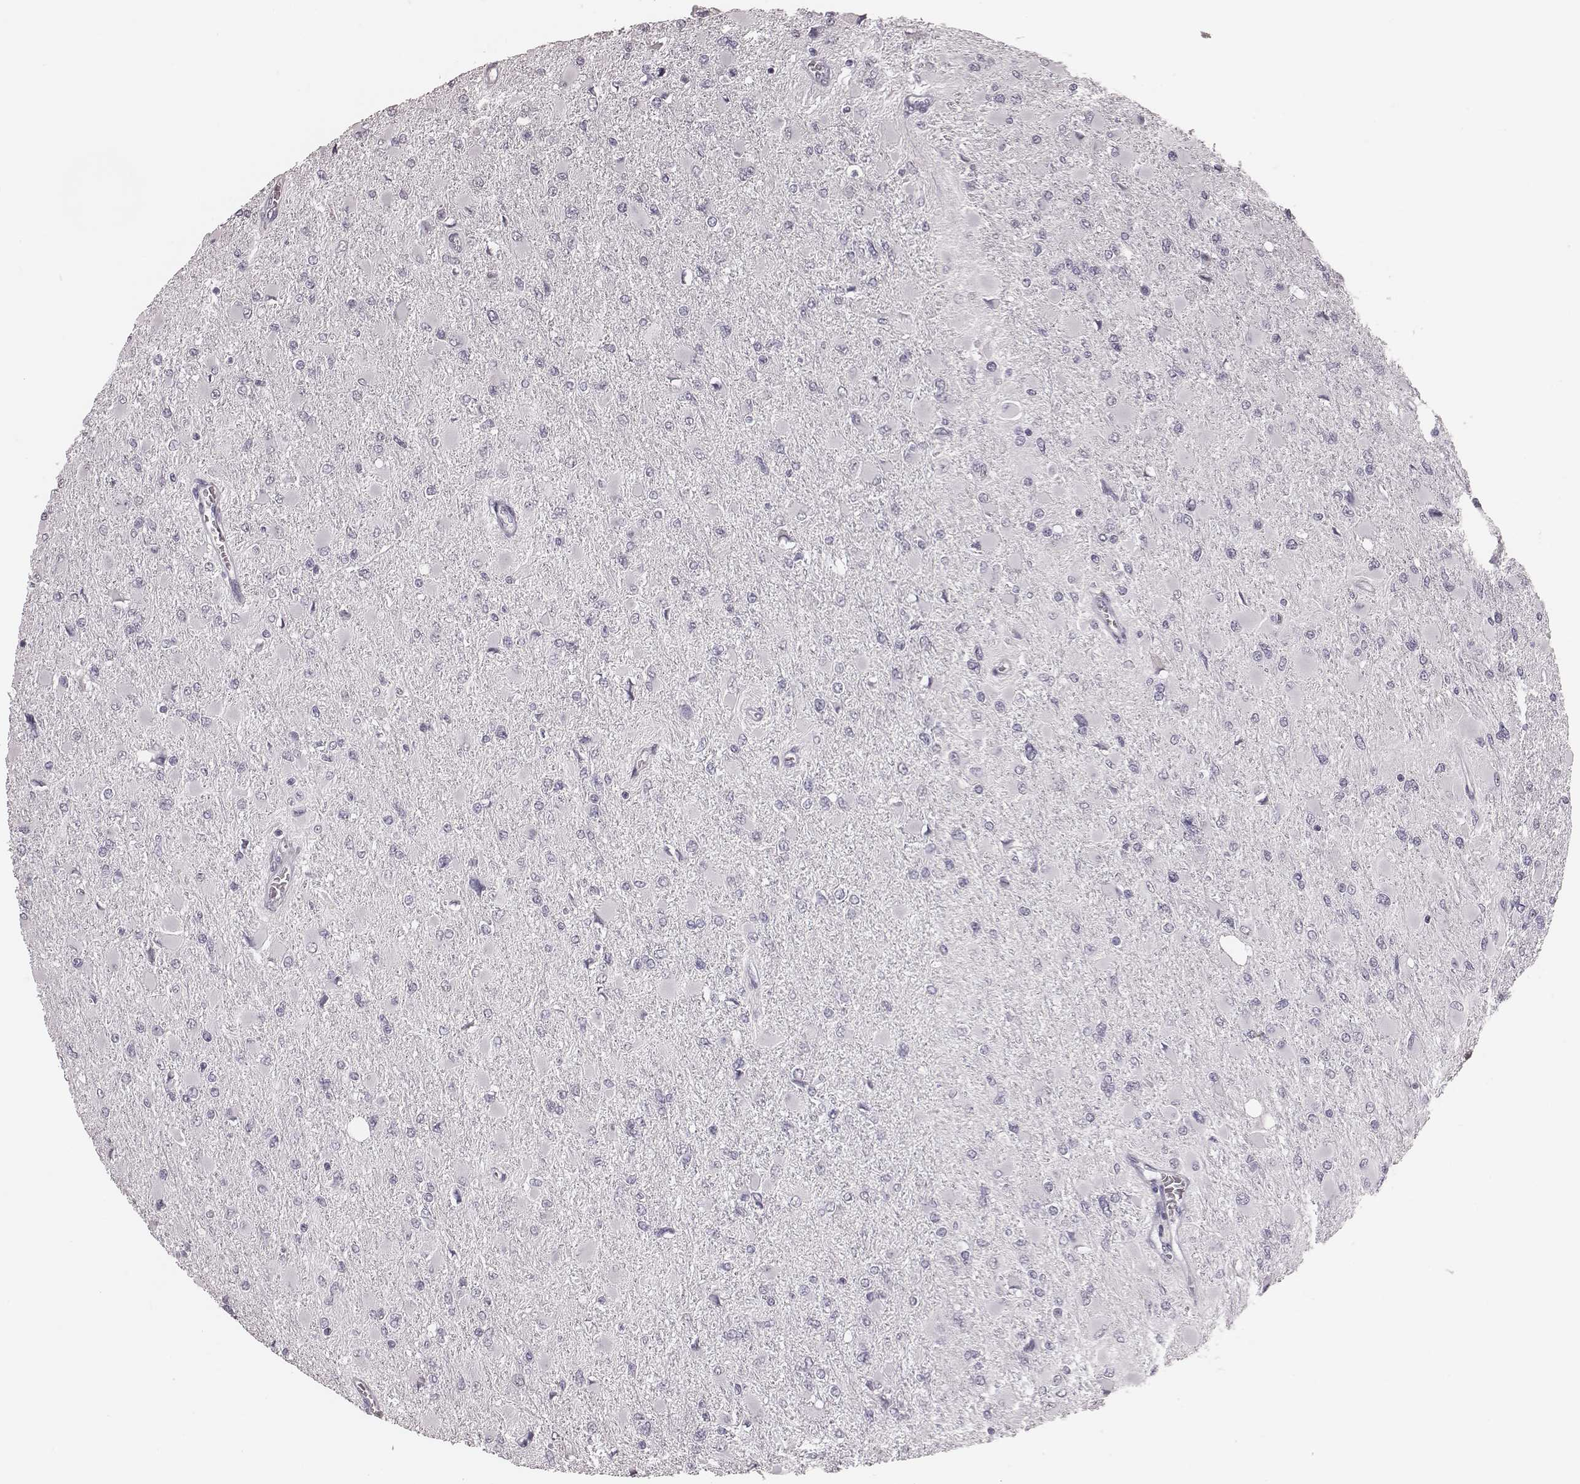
{"staining": {"intensity": "negative", "quantity": "none", "location": "none"}, "tissue": "glioma", "cell_type": "Tumor cells", "image_type": "cancer", "snomed": [{"axis": "morphology", "description": "Glioma, malignant, High grade"}, {"axis": "topography", "description": "Cerebral cortex"}], "caption": "This is a histopathology image of IHC staining of glioma, which shows no expression in tumor cells.", "gene": "CSHL1", "patient": {"sex": "female", "age": 36}}